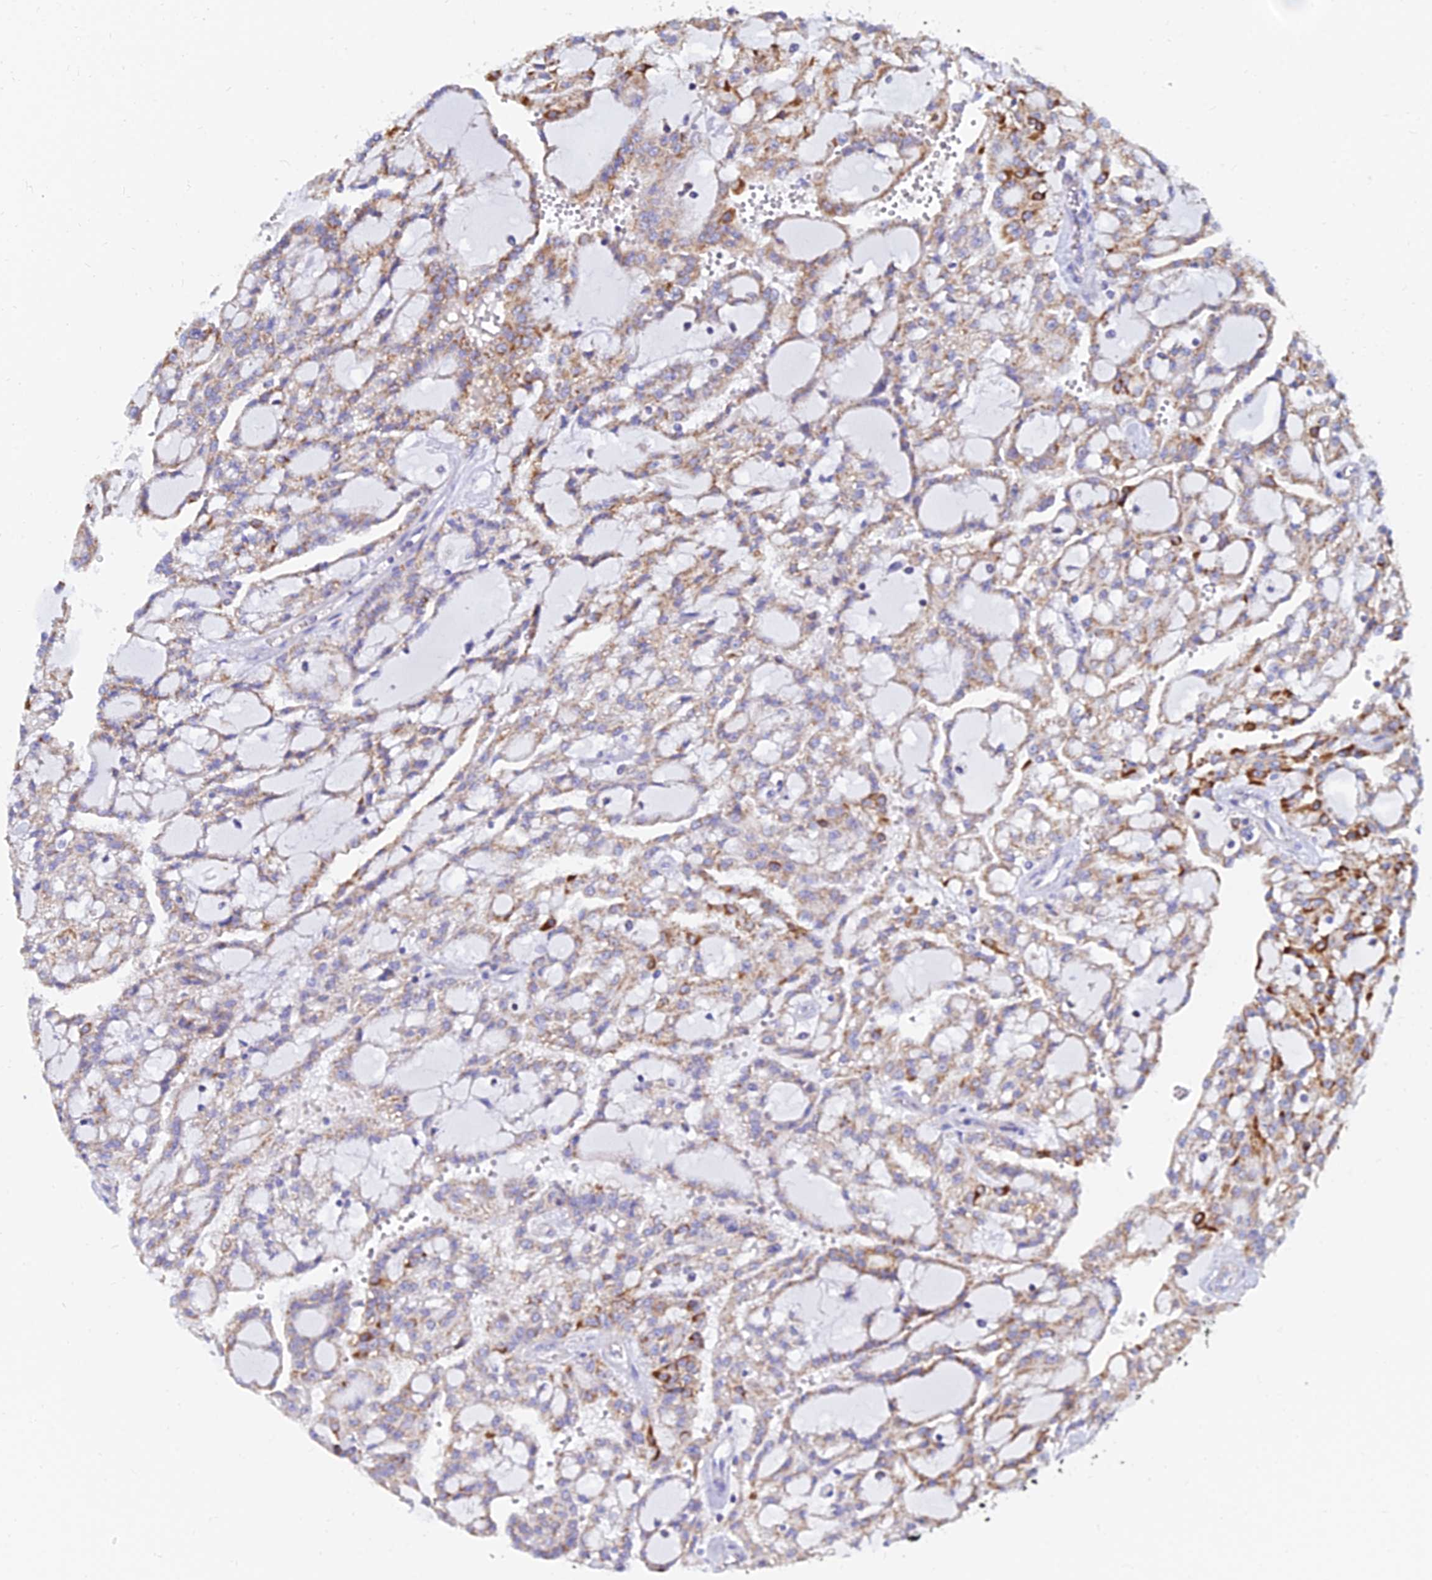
{"staining": {"intensity": "moderate", "quantity": ">75%", "location": "cytoplasmic/membranous"}, "tissue": "renal cancer", "cell_type": "Tumor cells", "image_type": "cancer", "snomed": [{"axis": "morphology", "description": "Adenocarcinoma, NOS"}, {"axis": "topography", "description": "Kidney"}], "caption": "The immunohistochemical stain highlights moderate cytoplasmic/membranous expression in tumor cells of renal cancer tissue.", "gene": "MGST1", "patient": {"sex": "male", "age": 63}}